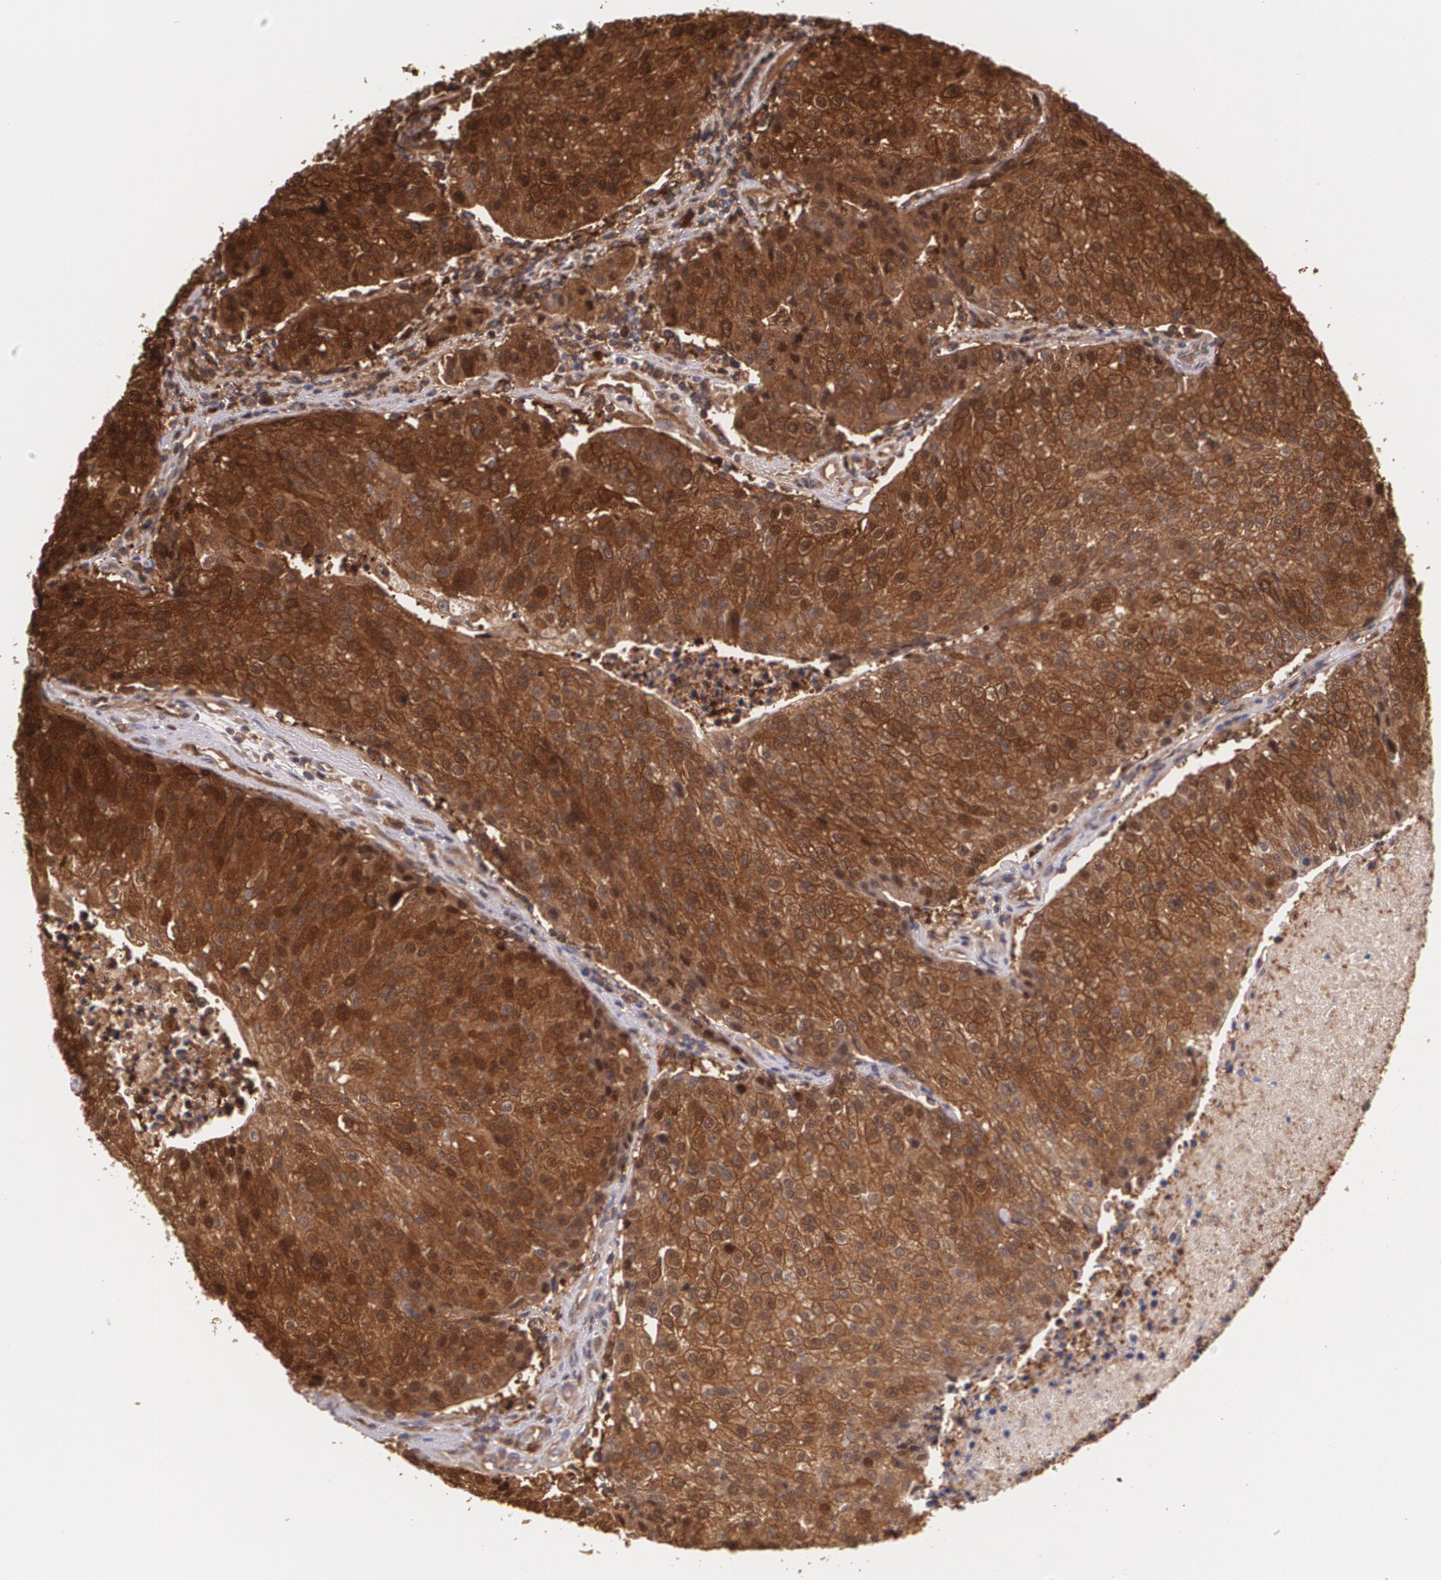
{"staining": {"intensity": "strong", "quantity": ">75%", "location": "cytoplasmic/membranous,nuclear"}, "tissue": "urothelial cancer", "cell_type": "Tumor cells", "image_type": "cancer", "snomed": [{"axis": "morphology", "description": "Urothelial carcinoma, High grade"}, {"axis": "topography", "description": "Urinary bladder"}], "caption": "Immunohistochemistry (IHC) of human urothelial carcinoma (high-grade) reveals high levels of strong cytoplasmic/membranous and nuclear staining in approximately >75% of tumor cells.", "gene": "HSPH1", "patient": {"sex": "female", "age": 85}}